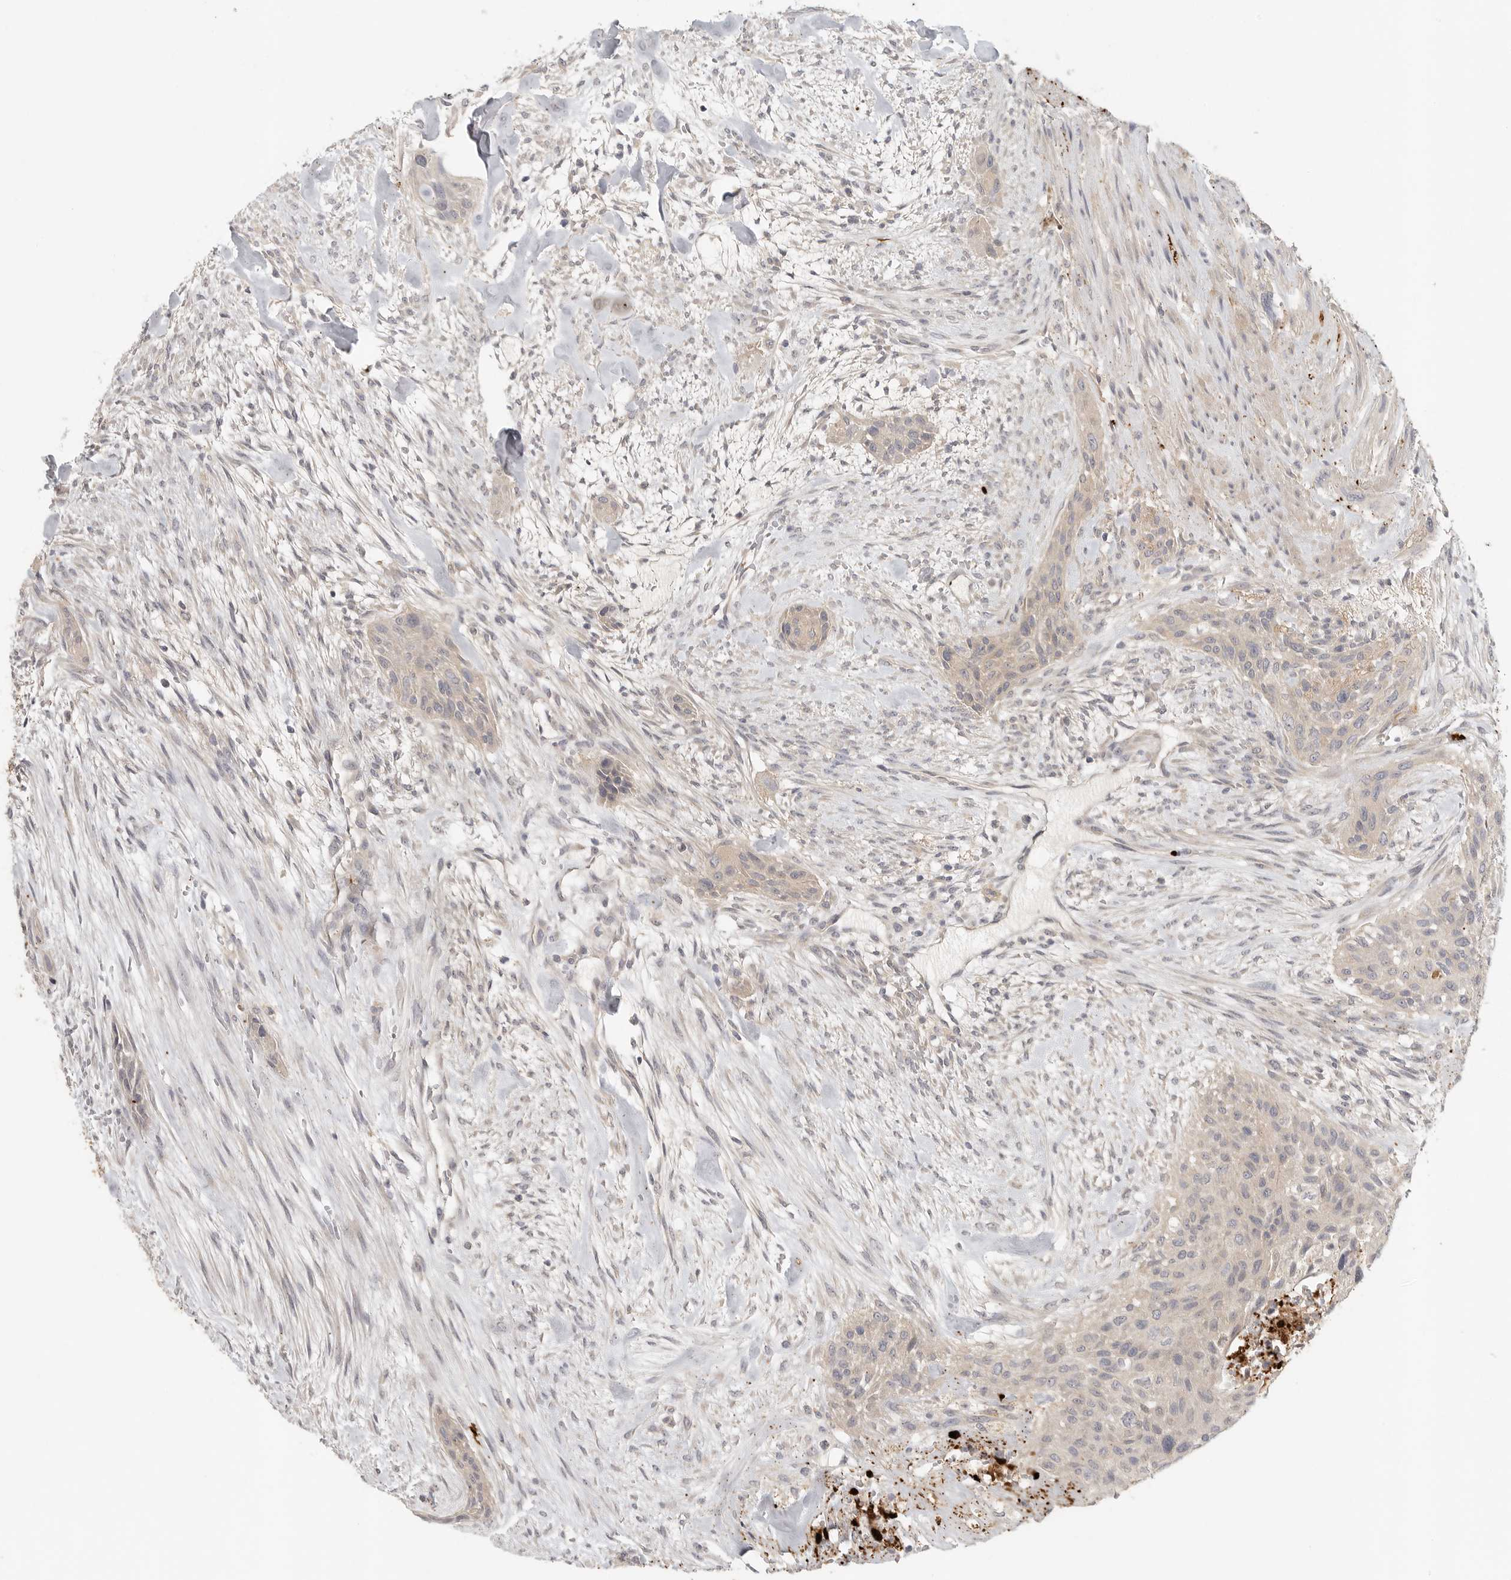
{"staining": {"intensity": "weak", "quantity": "<25%", "location": "cytoplasmic/membranous"}, "tissue": "urothelial cancer", "cell_type": "Tumor cells", "image_type": "cancer", "snomed": [{"axis": "morphology", "description": "Urothelial carcinoma, High grade"}, {"axis": "topography", "description": "Urinary bladder"}], "caption": "DAB immunohistochemical staining of urothelial cancer displays no significant positivity in tumor cells. (IHC, brightfield microscopy, high magnification).", "gene": "HDAC6", "patient": {"sex": "male", "age": 35}}